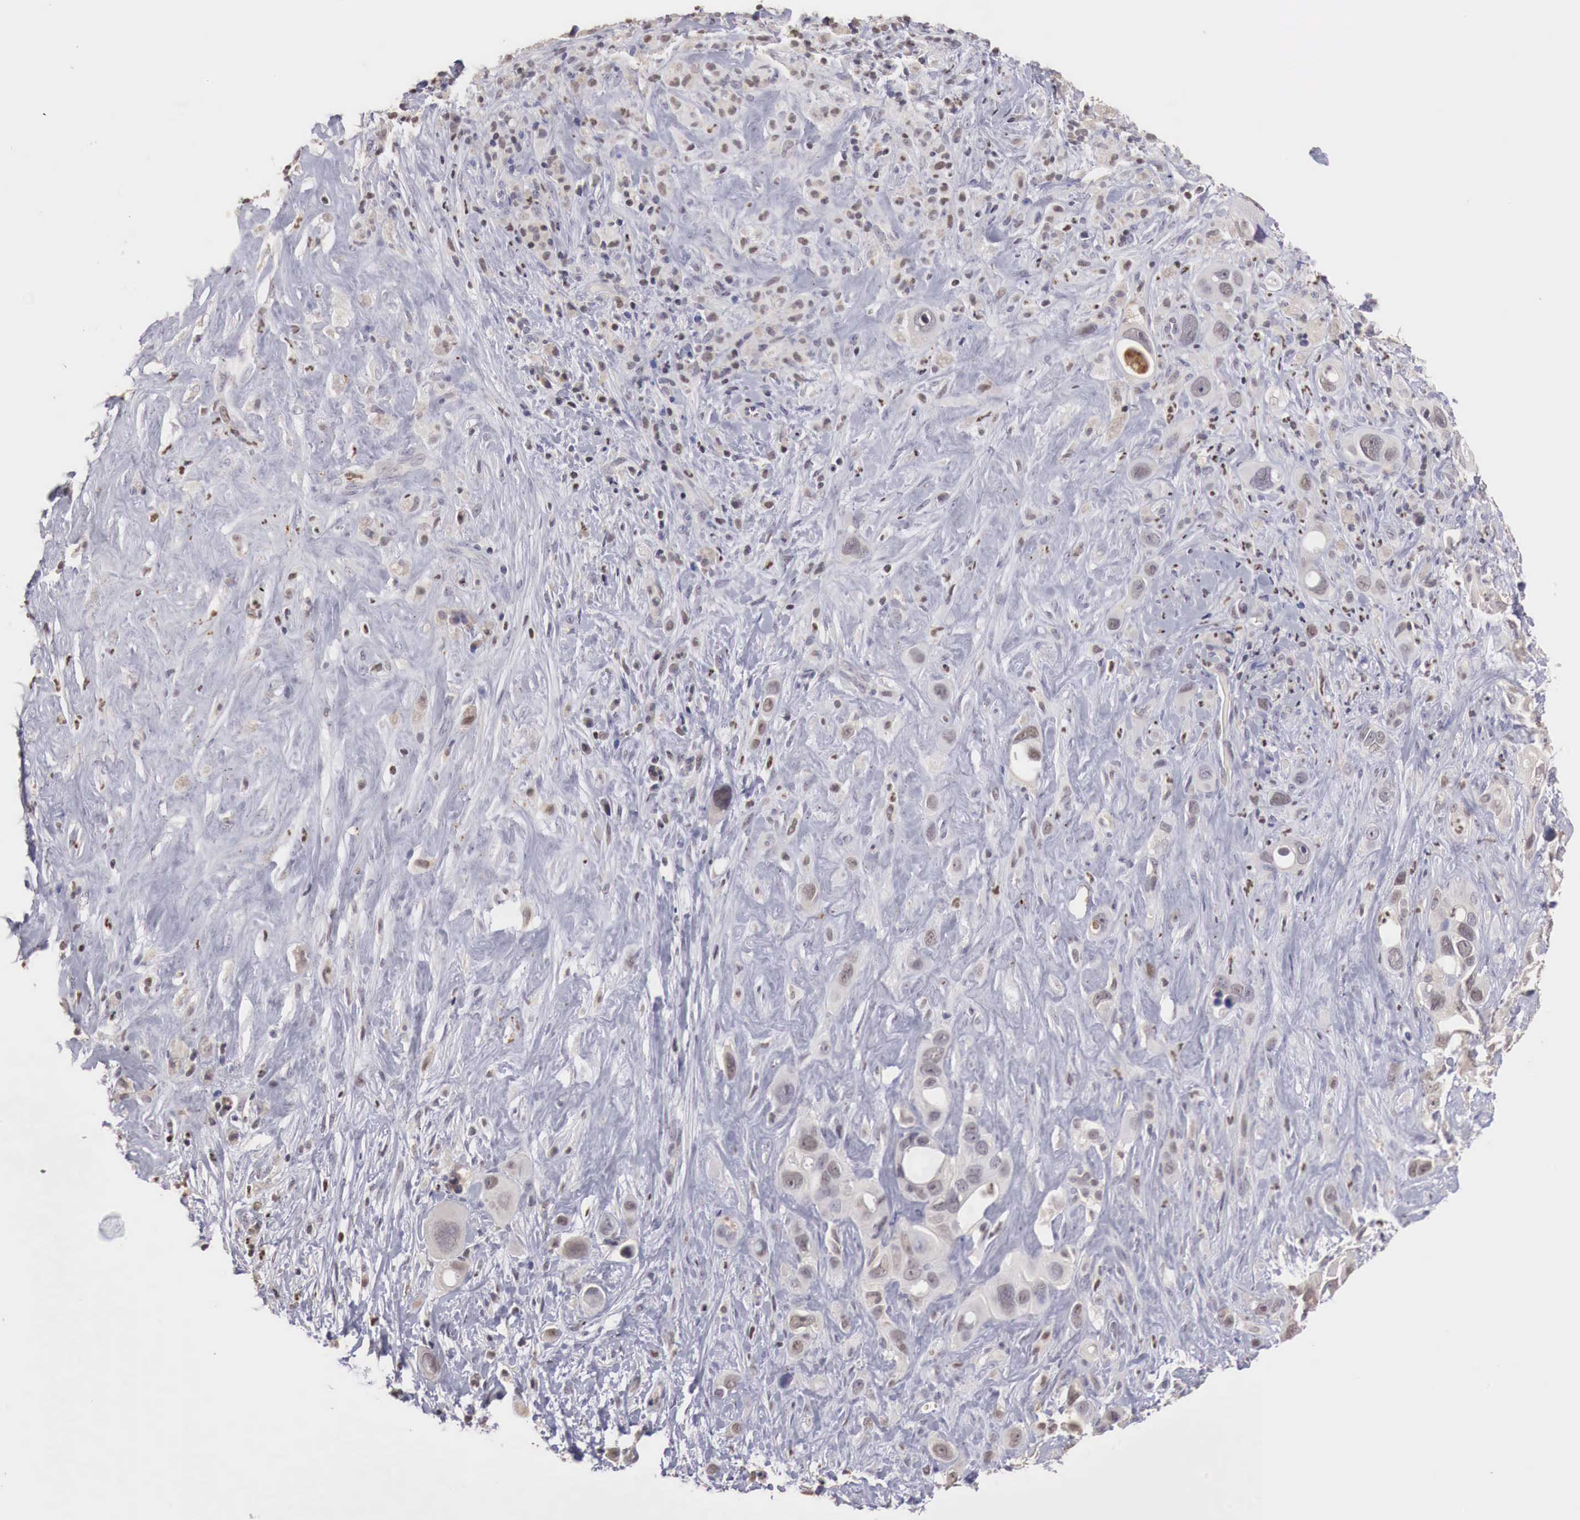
{"staining": {"intensity": "weak", "quantity": ">75%", "location": "cytoplasmic/membranous"}, "tissue": "liver cancer", "cell_type": "Tumor cells", "image_type": "cancer", "snomed": [{"axis": "morphology", "description": "Cholangiocarcinoma"}, {"axis": "topography", "description": "Liver"}], "caption": "Liver cholangiocarcinoma was stained to show a protein in brown. There is low levels of weak cytoplasmic/membranous positivity in approximately >75% of tumor cells.", "gene": "TBC1D9", "patient": {"sex": "female", "age": 79}}